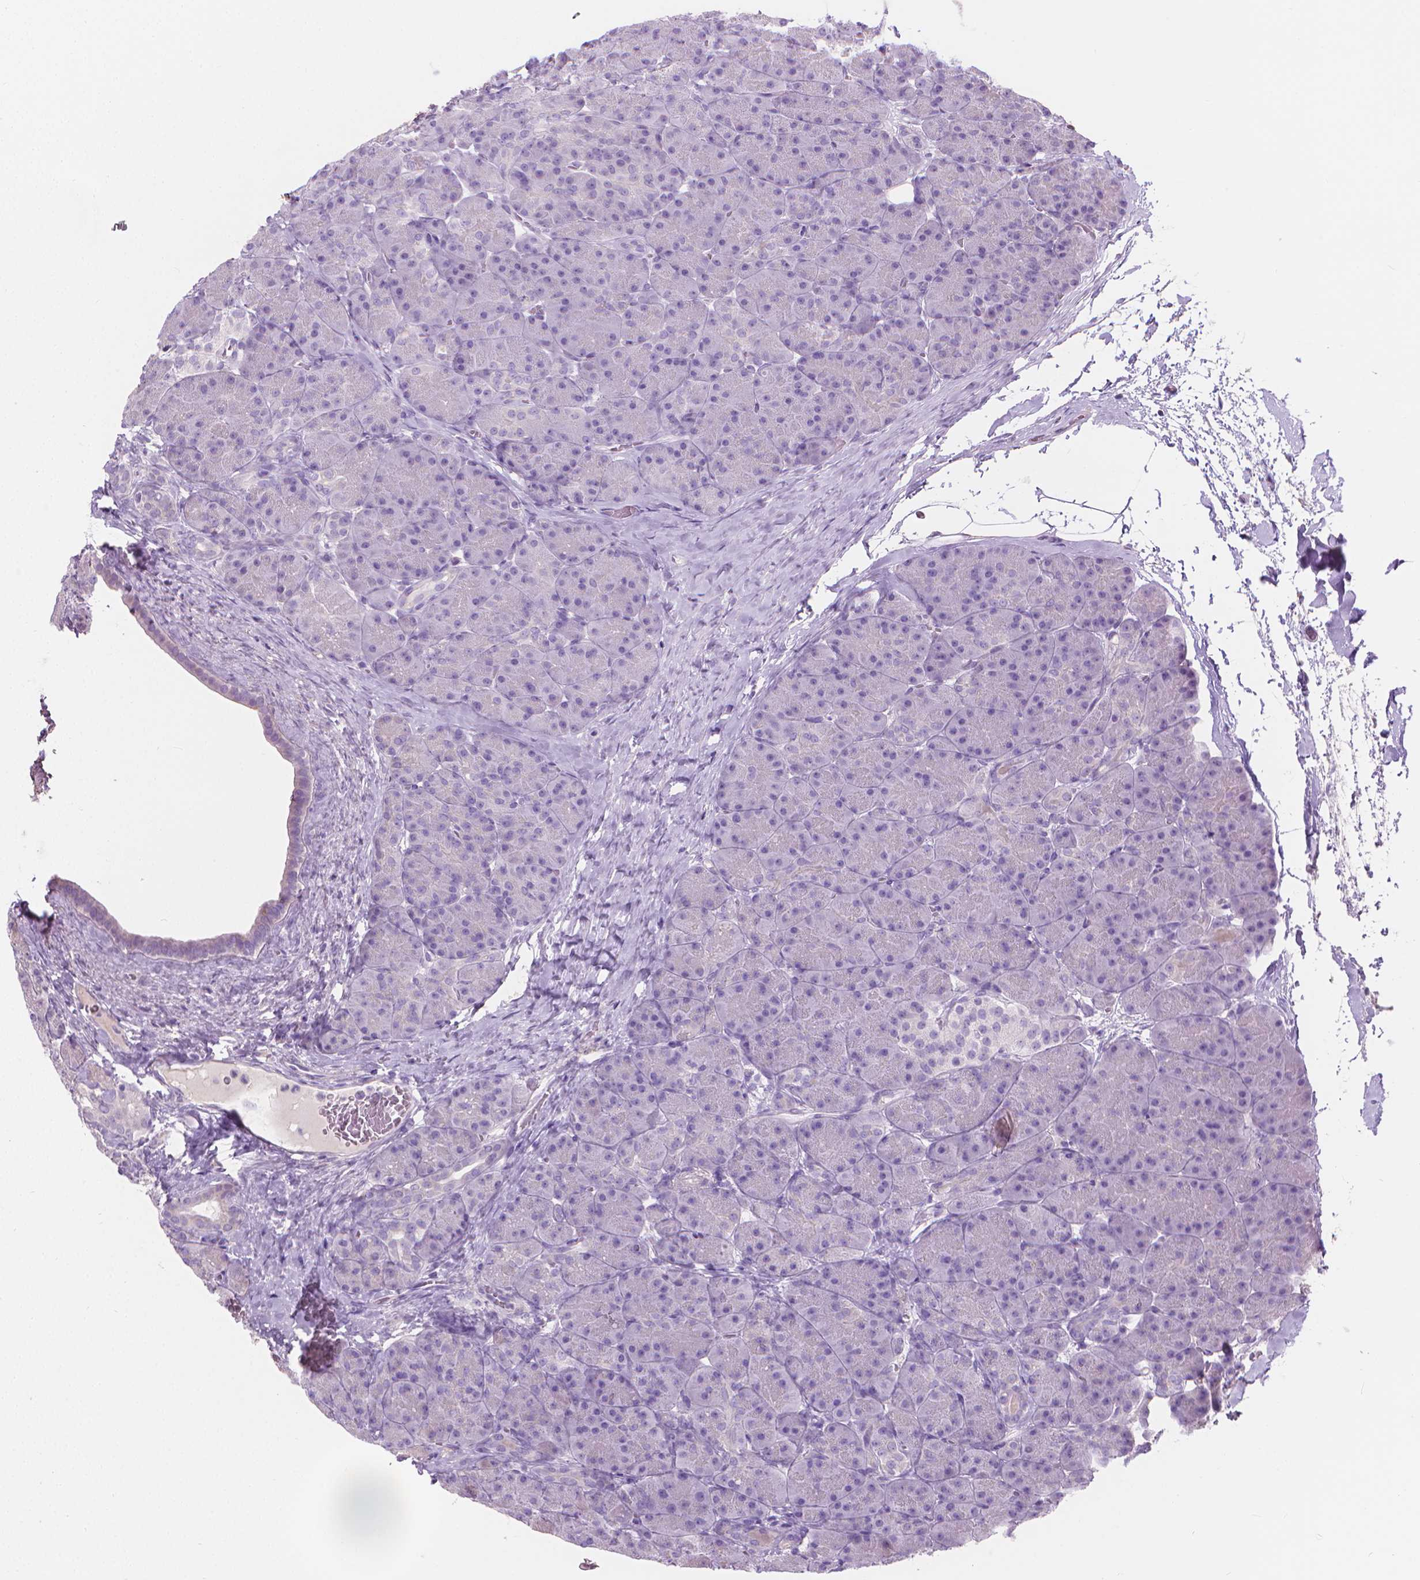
{"staining": {"intensity": "negative", "quantity": "none", "location": "none"}, "tissue": "pancreas", "cell_type": "Exocrine glandular cells", "image_type": "normal", "snomed": [{"axis": "morphology", "description": "Normal tissue, NOS"}, {"axis": "topography", "description": "Pancreas"}], "caption": "An IHC micrograph of benign pancreas is shown. There is no staining in exocrine glandular cells of pancreas.", "gene": "CABCOCO1", "patient": {"sex": "male", "age": 57}}